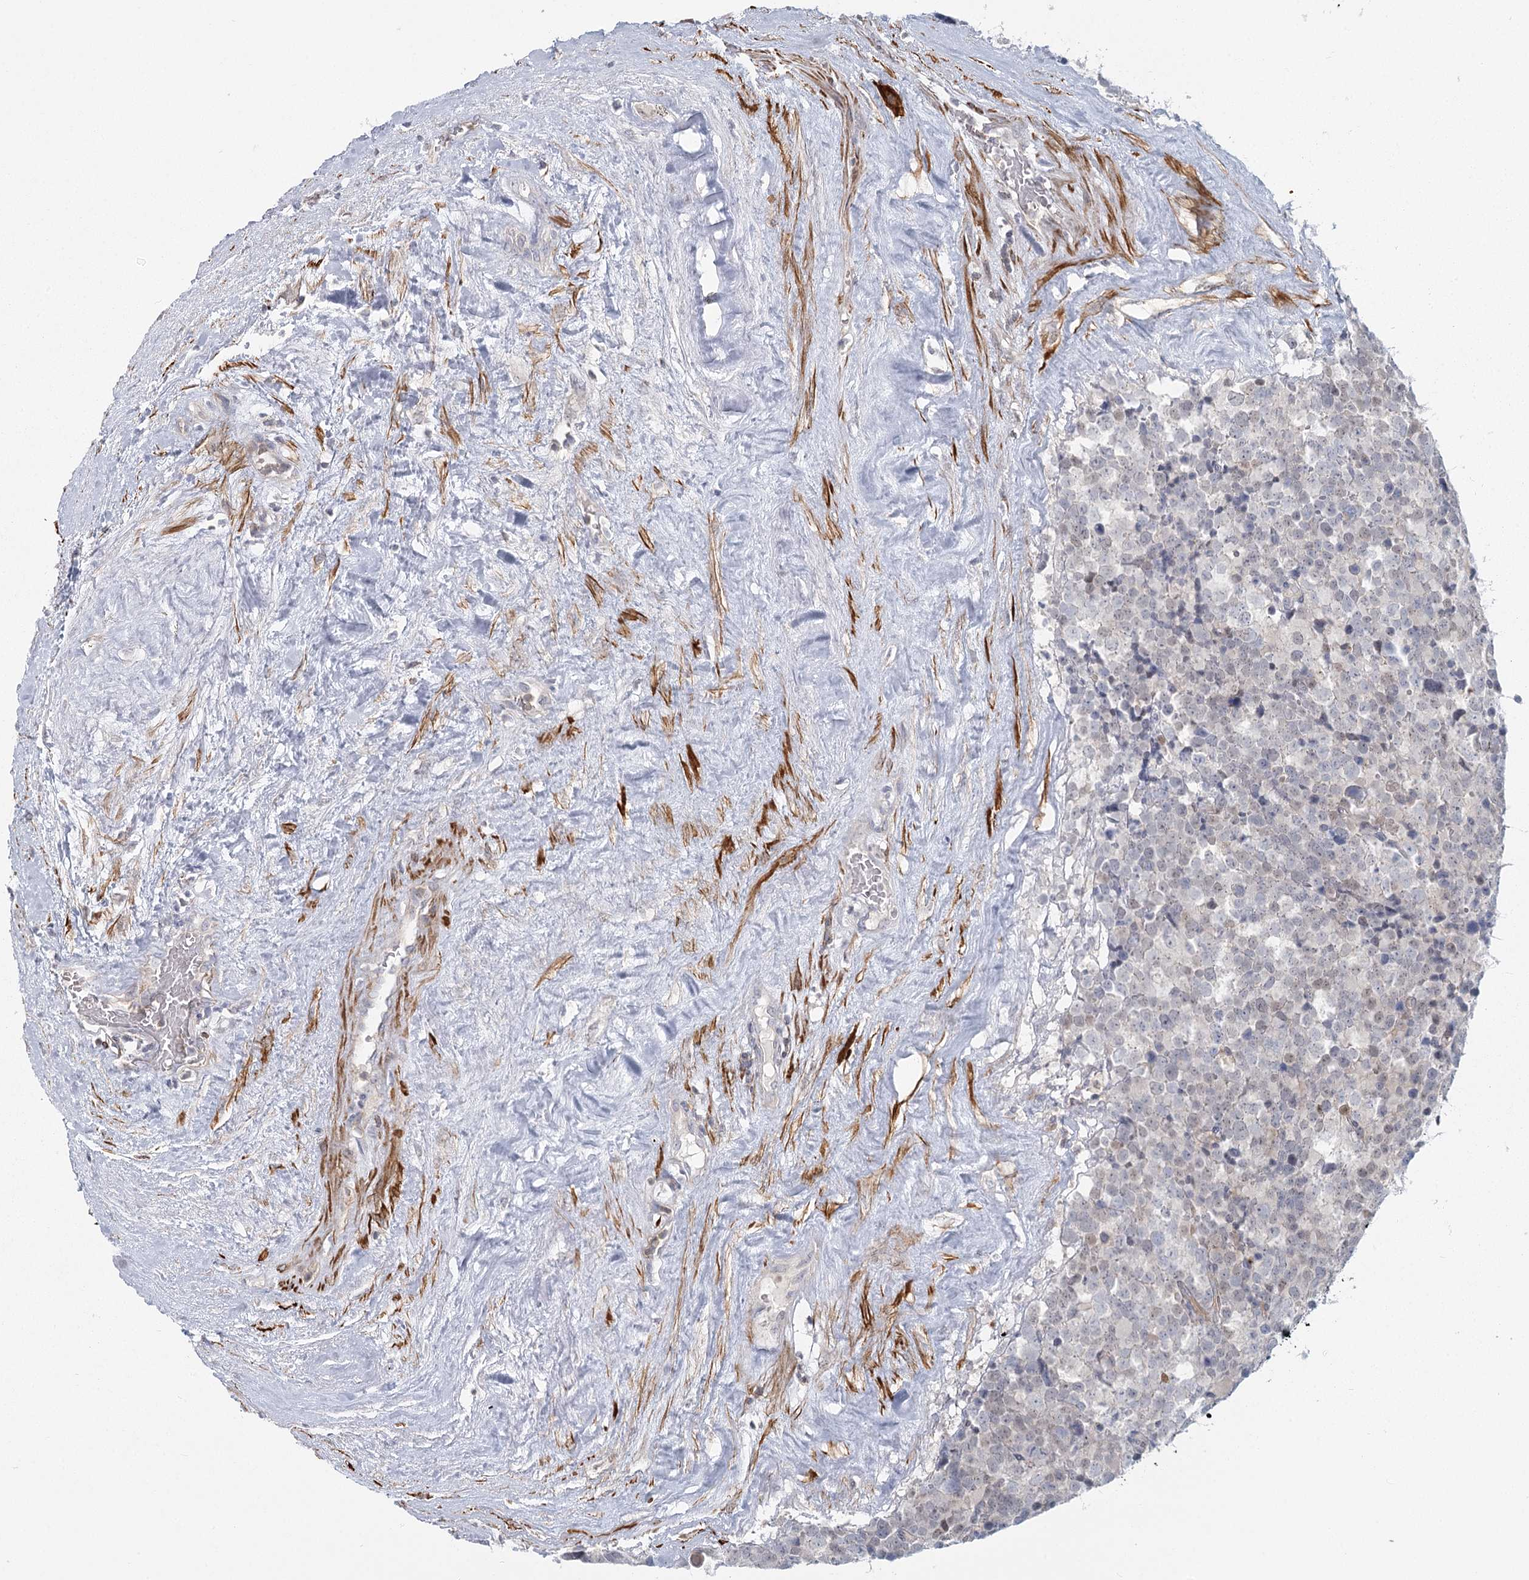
{"staining": {"intensity": "negative", "quantity": "none", "location": "none"}, "tissue": "testis cancer", "cell_type": "Tumor cells", "image_type": "cancer", "snomed": [{"axis": "morphology", "description": "Seminoma, NOS"}, {"axis": "topography", "description": "Testis"}], "caption": "Seminoma (testis) was stained to show a protein in brown. There is no significant expression in tumor cells.", "gene": "USP11", "patient": {"sex": "male", "age": 71}}